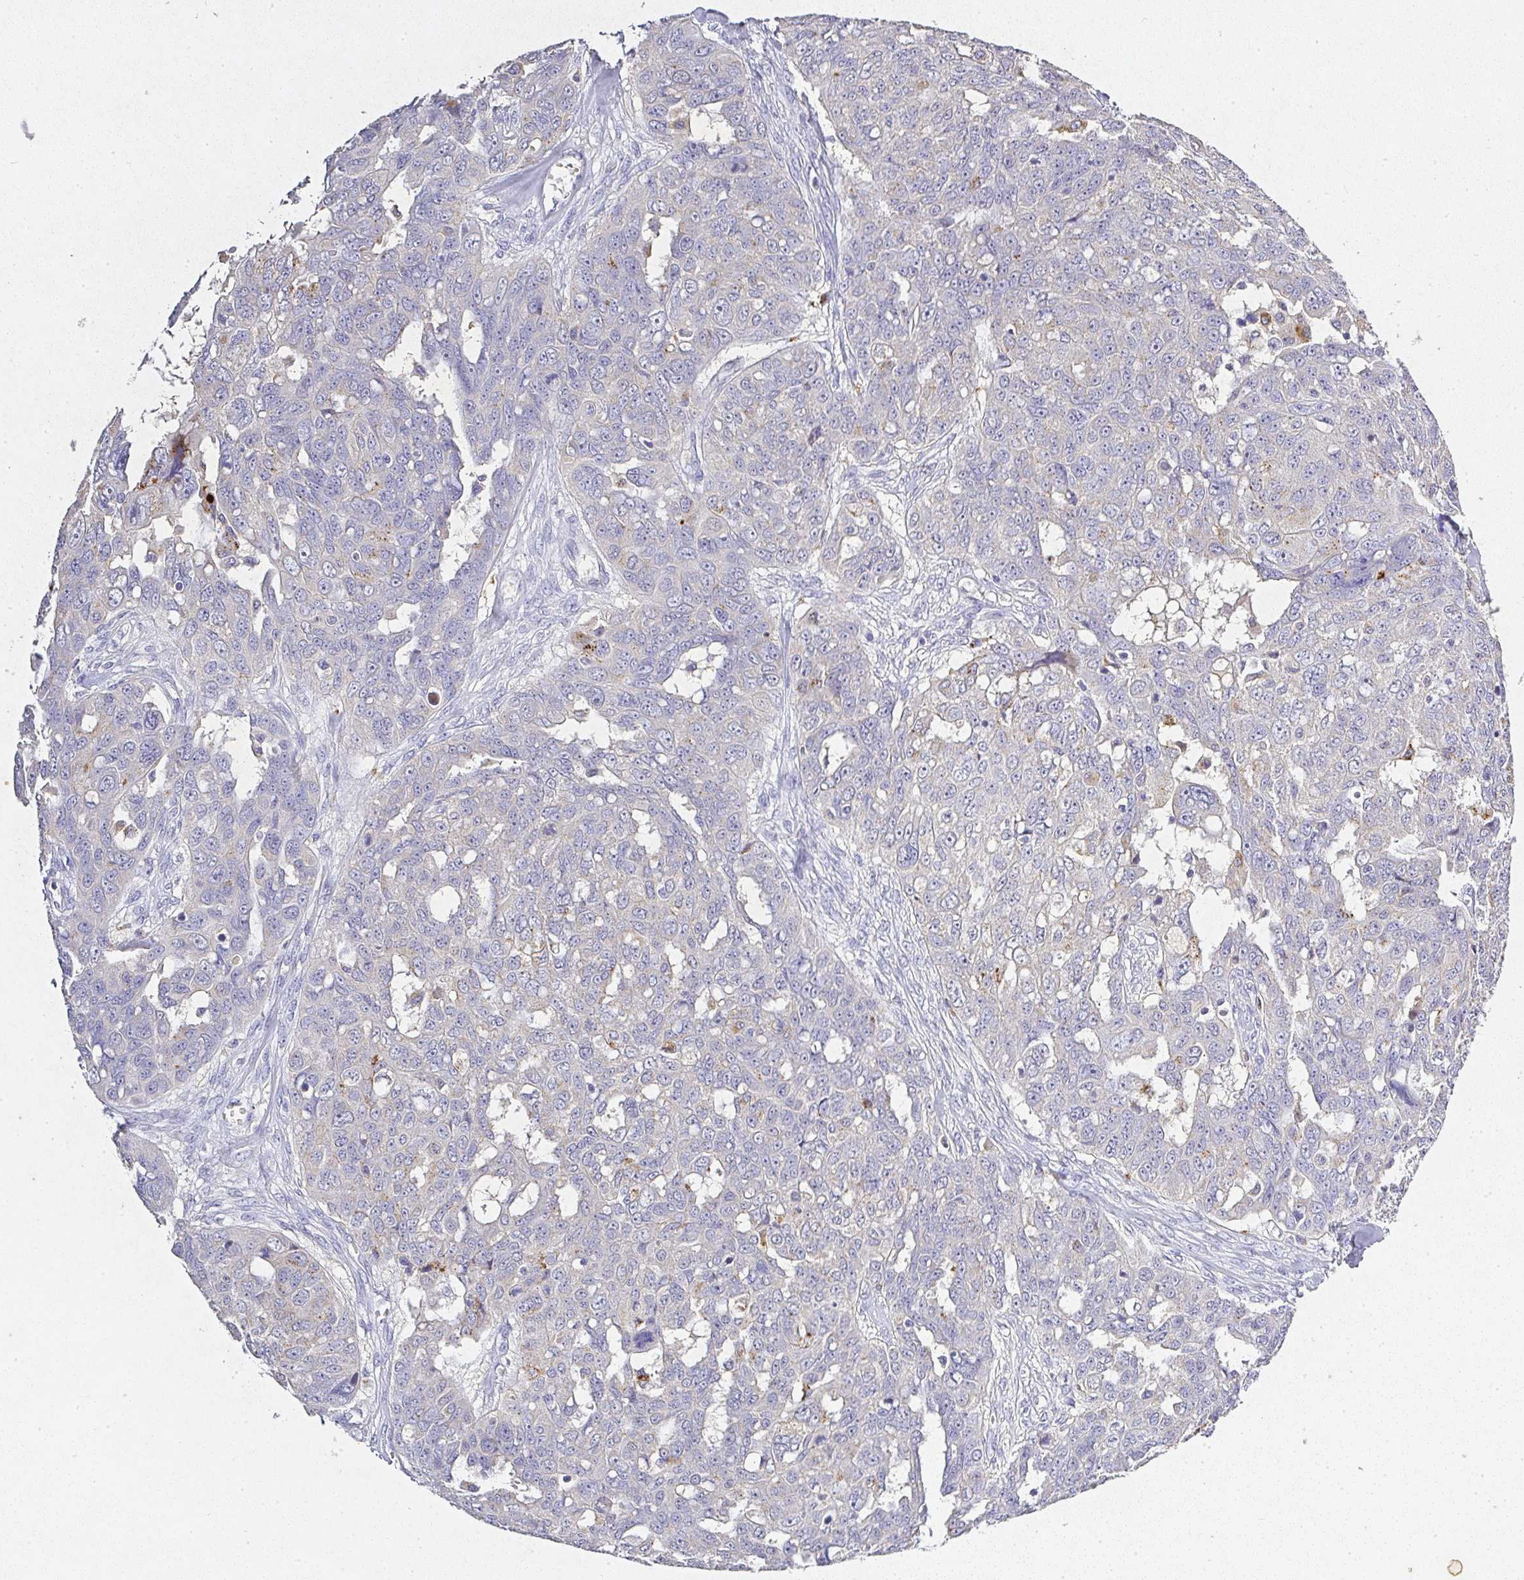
{"staining": {"intensity": "negative", "quantity": "none", "location": "none"}, "tissue": "ovarian cancer", "cell_type": "Tumor cells", "image_type": "cancer", "snomed": [{"axis": "morphology", "description": "Carcinoma, endometroid"}, {"axis": "topography", "description": "Ovary"}], "caption": "IHC of human ovarian endometroid carcinoma demonstrates no positivity in tumor cells.", "gene": "RPS2", "patient": {"sex": "female", "age": 70}}